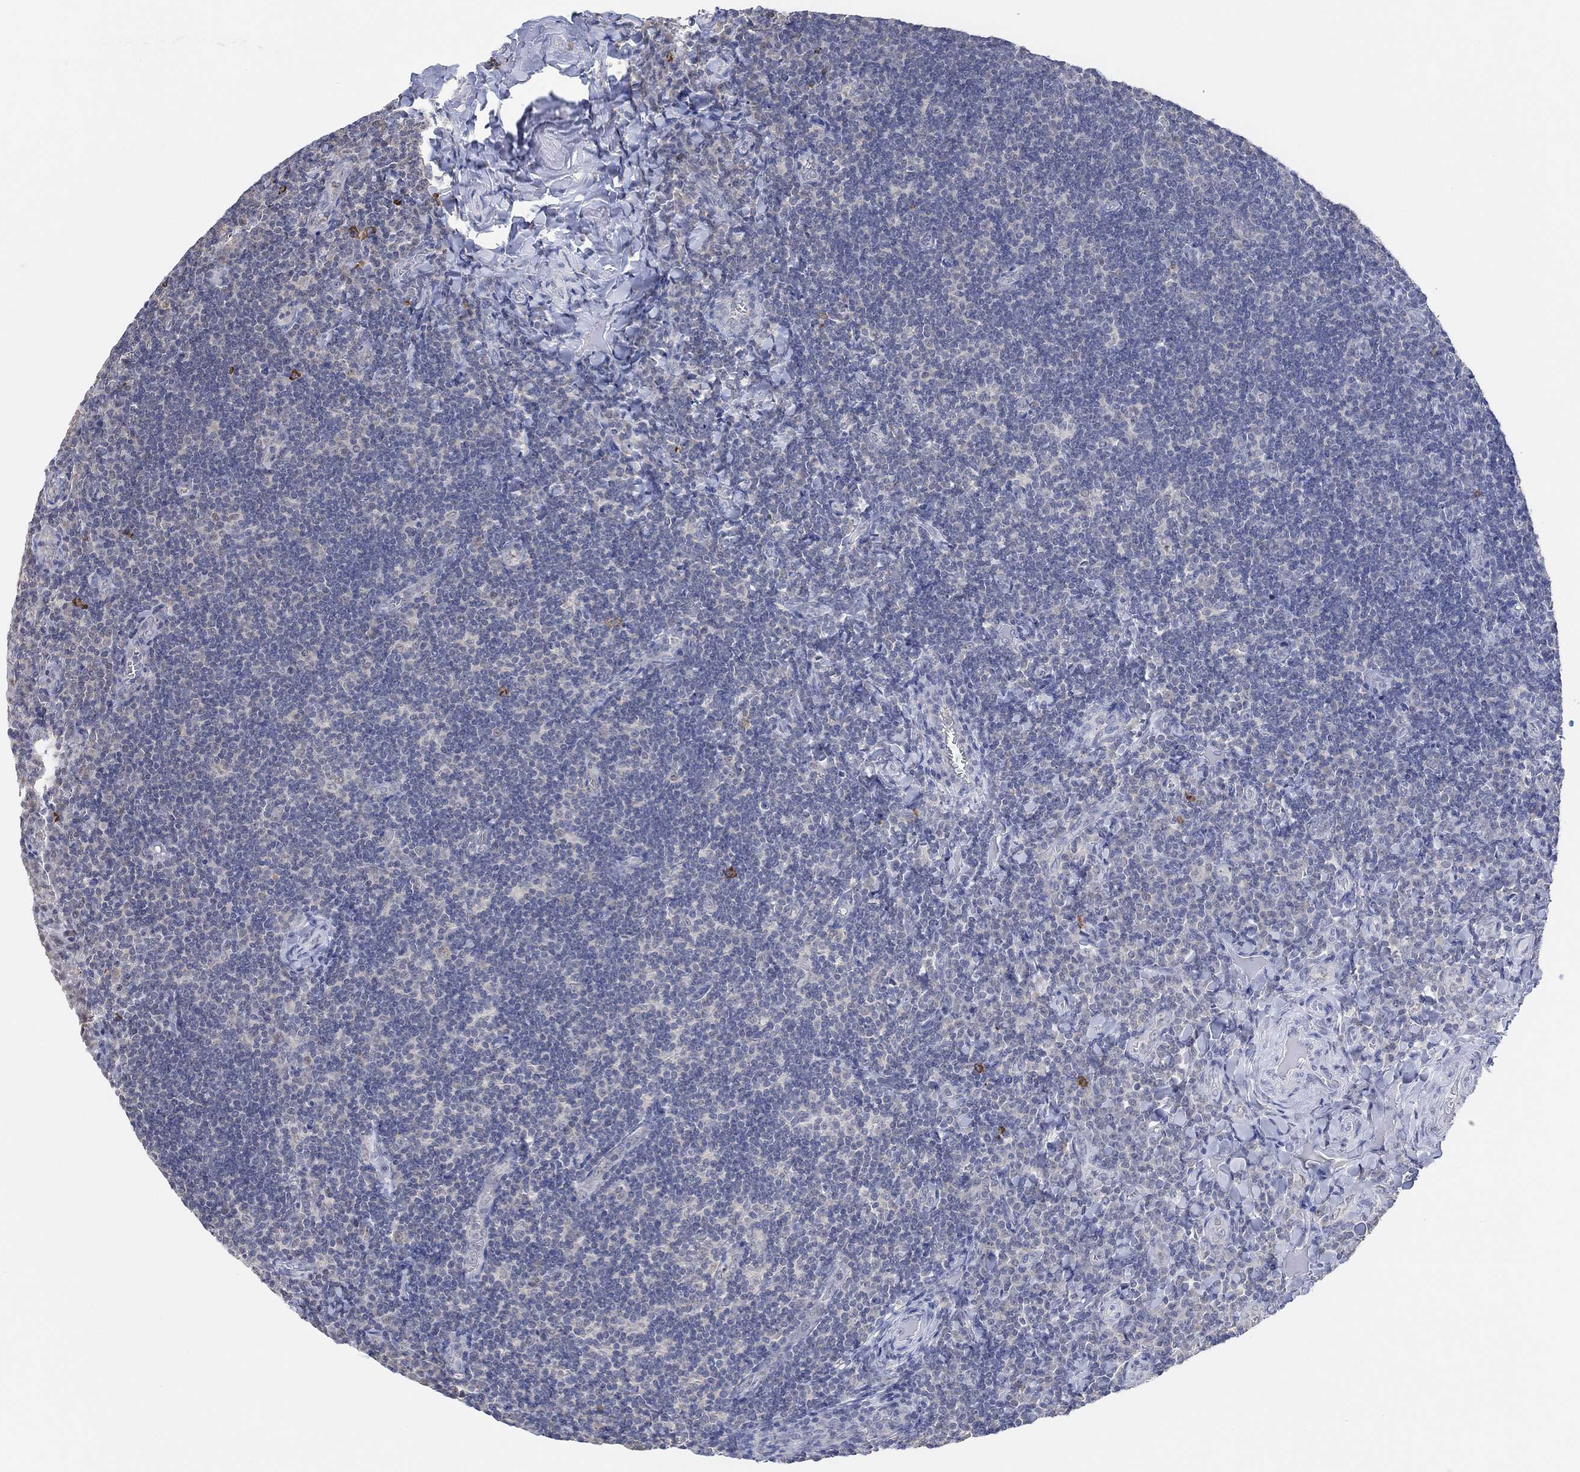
{"staining": {"intensity": "negative", "quantity": "none", "location": "none"}, "tissue": "tonsil", "cell_type": "Germinal center cells", "image_type": "normal", "snomed": [{"axis": "morphology", "description": "Normal tissue, NOS"}, {"axis": "morphology", "description": "Inflammation, NOS"}, {"axis": "topography", "description": "Tonsil"}], "caption": "An image of human tonsil is negative for staining in germinal center cells. (Brightfield microscopy of DAB (3,3'-diaminobenzidine) immunohistochemistry at high magnification).", "gene": "MUC1", "patient": {"sex": "female", "age": 31}}